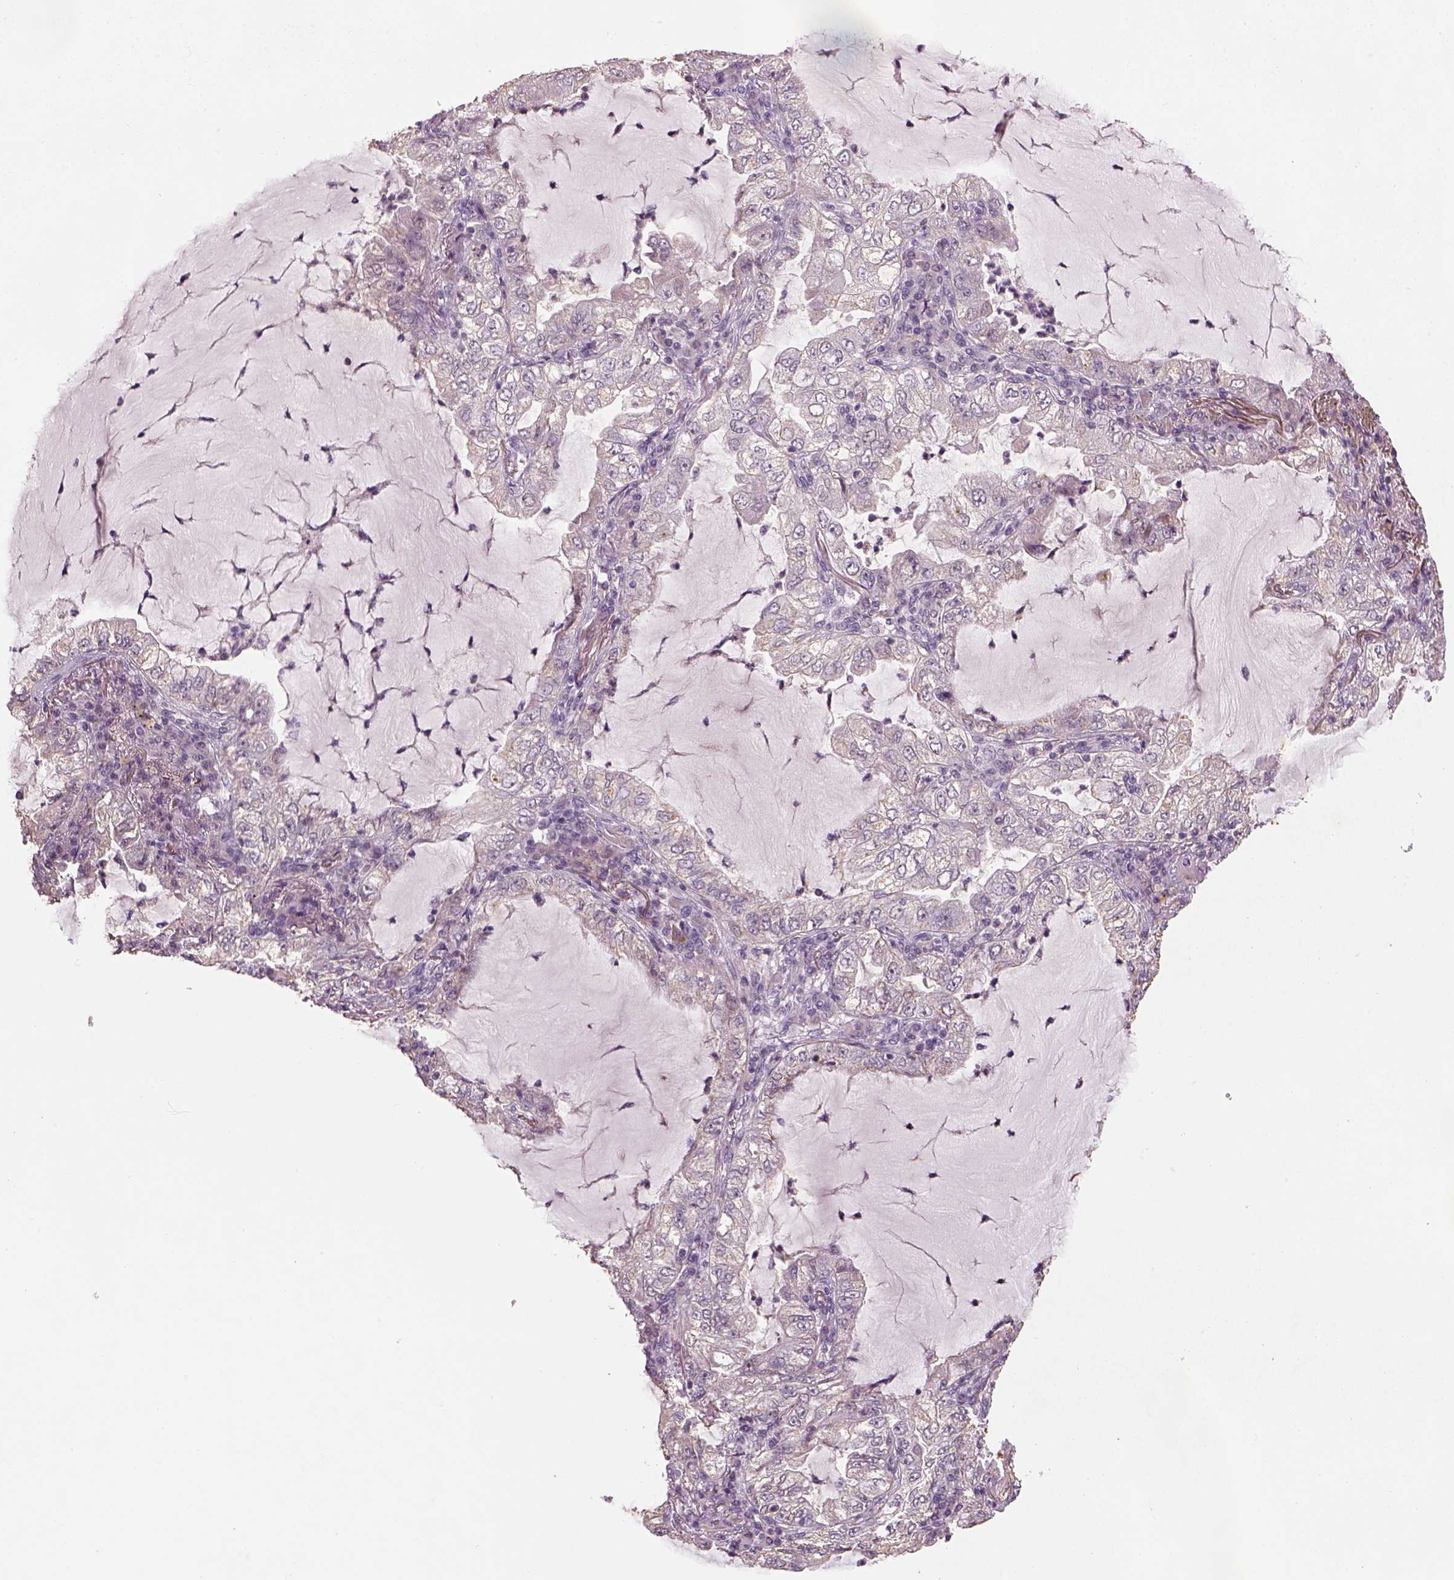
{"staining": {"intensity": "negative", "quantity": "none", "location": "none"}, "tissue": "lung cancer", "cell_type": "Tumor cells", "image_type": "cancer", "snomed": [{"axis": "morphology", "description": "Adenocarcinoma, NOS"}, {"axis": "topography", "description": "Lung"}], "caption": "DAB immunohistochemical staining of lung adenocarcinoma reveals no significant positivity in tumor cells.", "gene": "GDNF", "patient": {"sex": "female", "age": 73}}